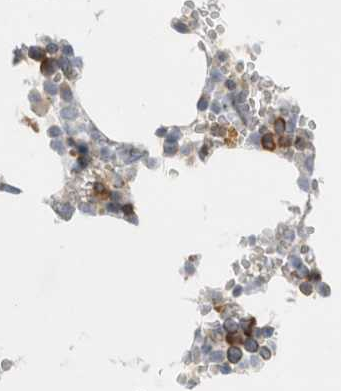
{"staining": {"intensity": "moderate", "quantity": "<25%", "location": "cytoplasmic/membranous"}, "tissue": "bone marrow", "cell_type": "Hematopoietic cells", "image_type": "normal", "snomed": [{"axis": "morphology", "description": "Normal tissue, NOS"}, {"axis": "topography", "description": "Bone marrow"}], "caption": "This image displays IHC staining of unremarkable bone marrow, with low moderate cytoplasmic/membranous positivity in approximately <25% of hematopoietic cells.", "gene": "ZNF23", "patient": {"sex": "male", "age": 70}}